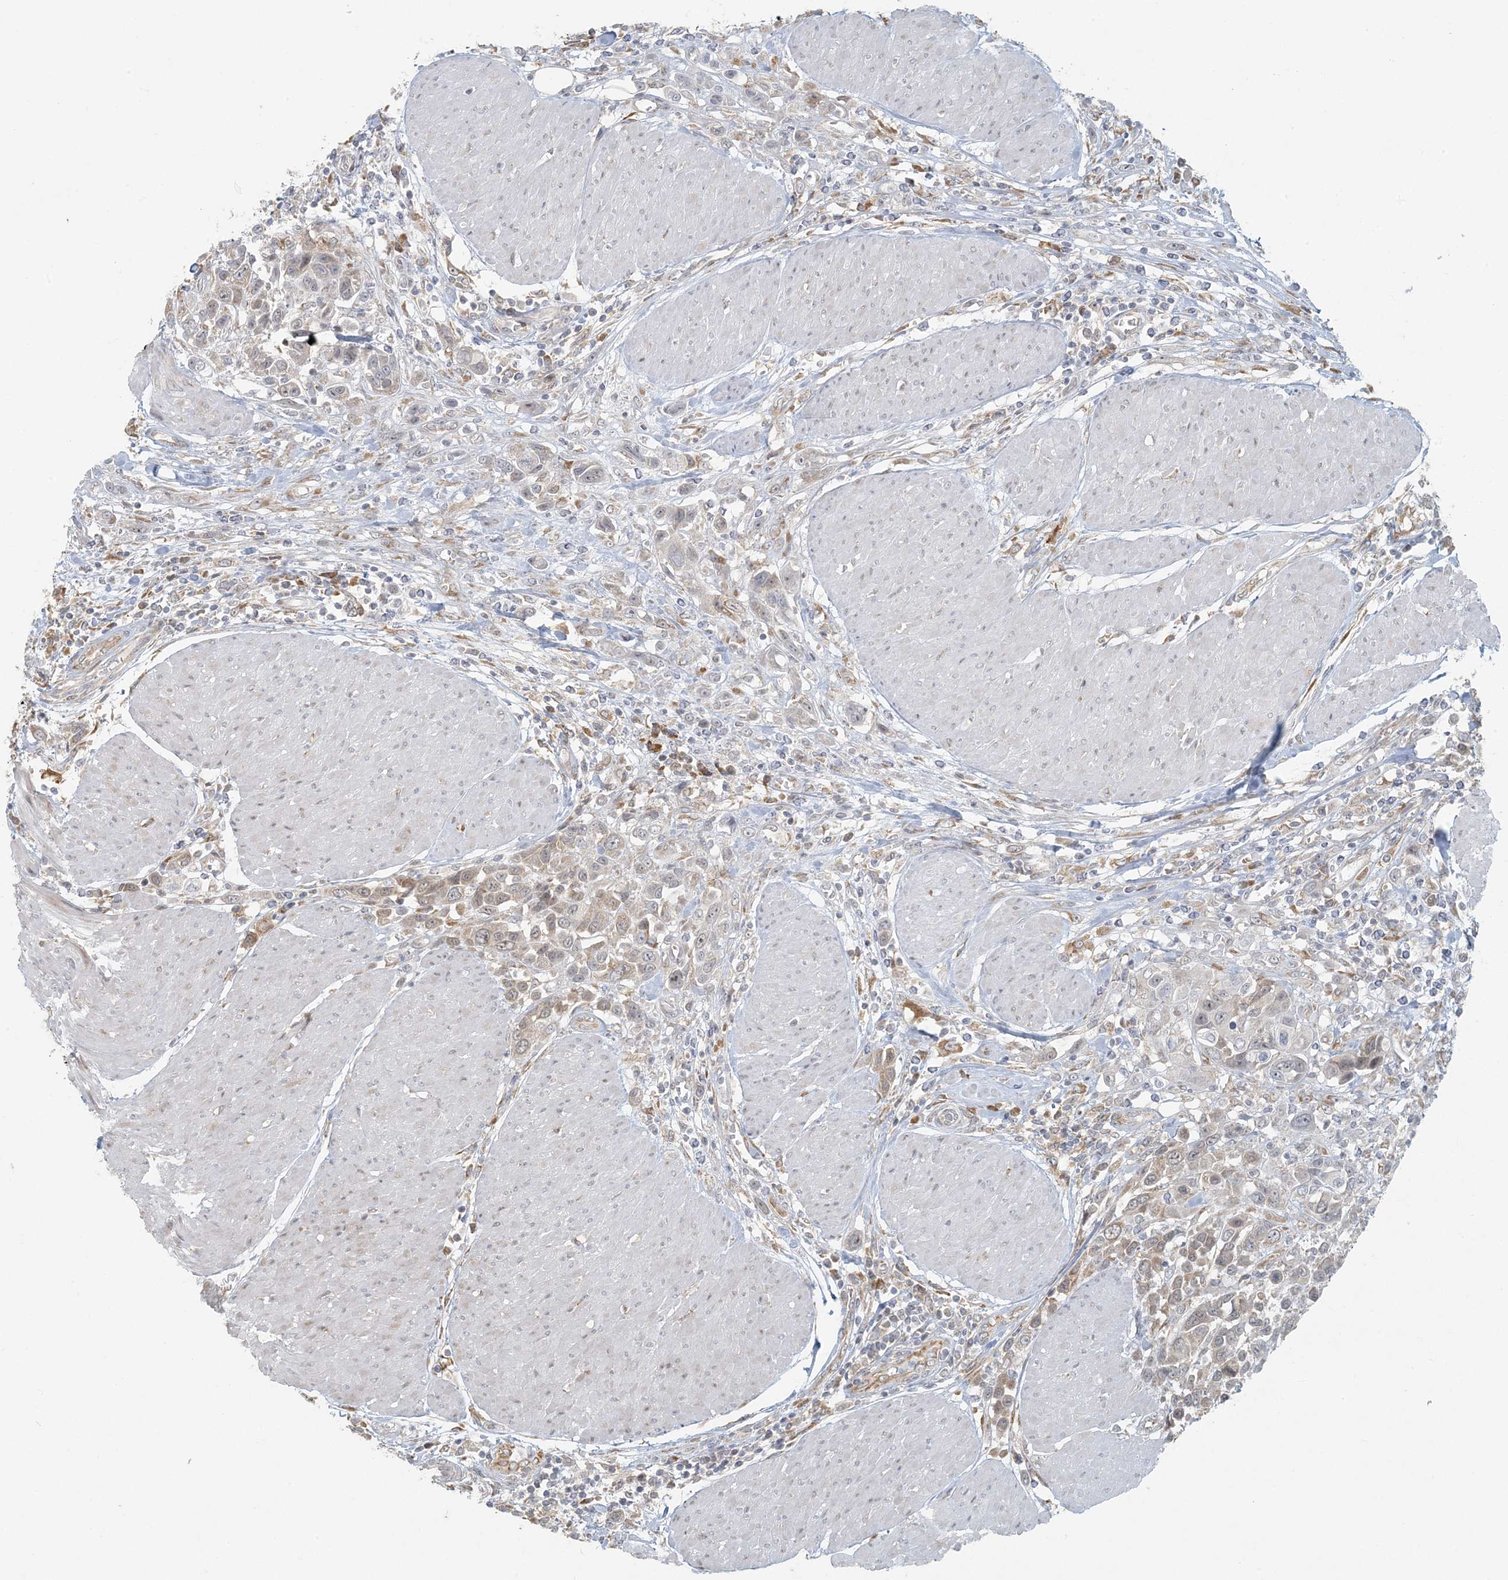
{"staining": {"intensity": "weak", "quantity": ">75%", "location": "cytoplasmic/membranous"}, "tissue": "urothelial cancer", "cell_type": "Tumor cells", "image_type": "cancer", "snomed": [{"axis": "morphology", "description": "Urothelial carcinoma, High grade"}, {"axis": "topography", "description": "Urinary bladder"}], "caption": "A brown stain labels weak cytoplasmic/membranous positivity of a protein in human urothelial cancer tumor cells.", "gene": "HACL1", "patient": {"sex": "male", "age": 50}}